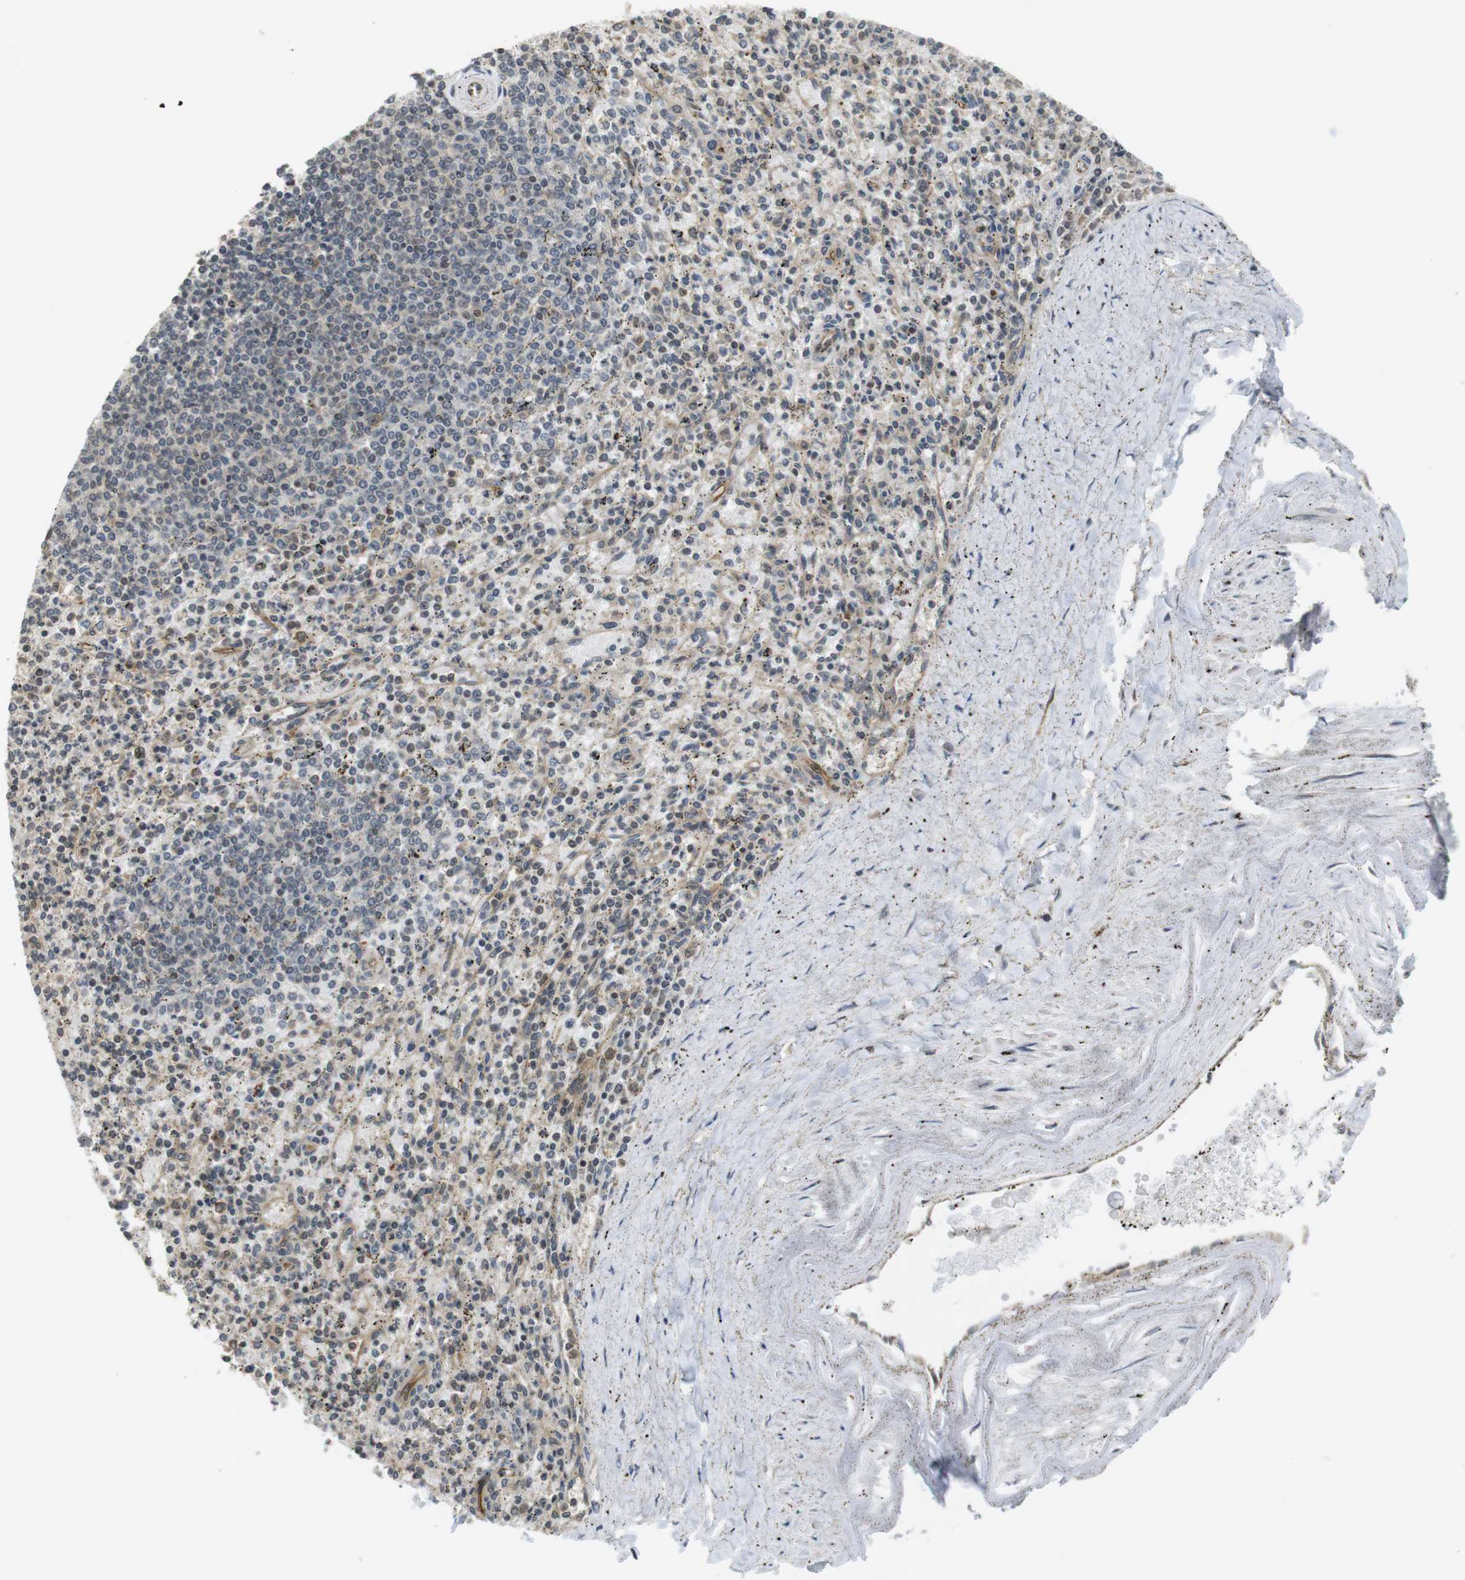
{"staining": {"intensity": "weak", "quantity": "25%-75%", "location": "cytoplasmic/membranous"}, "tissue": "spleen", "cell_type": "Cells in red pulp", "image_type": "normal", "snomed": [{"axis": "morphology", "description": "Normal tissue, NOS"}, {"axis": "topography", "description": "Spleen"}], "caption": "Immunohistochemical staining of normal spleen shows low levels of weak cytoplasmic/membranous expression in about 25%-75% of cells in red pulp.", "gene": "CC2D1A", "patient": {"sex": "male", "age": 72}}